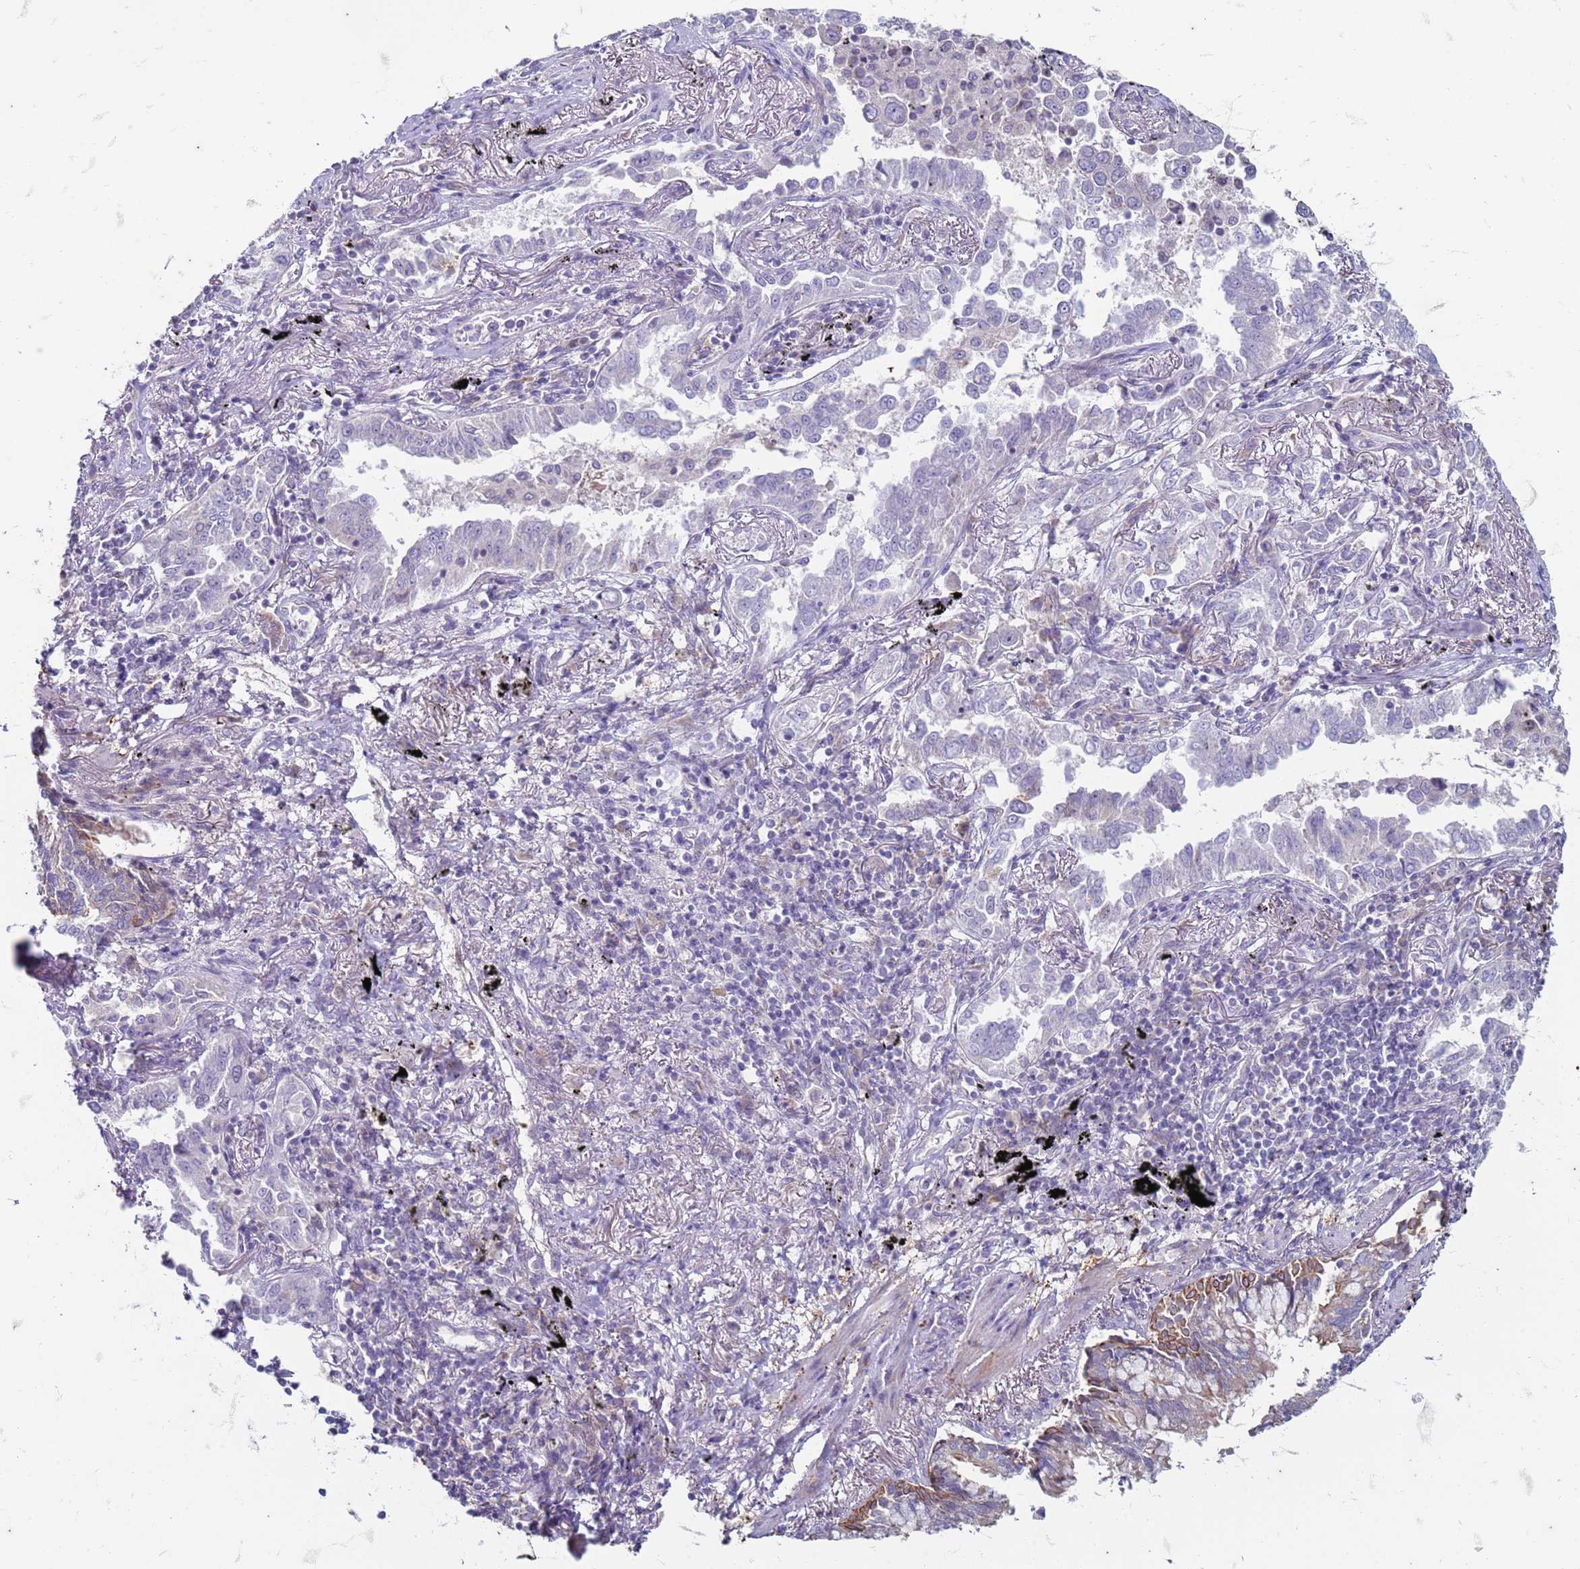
{"staining": {"intensity": "negative", "quantity": "none", "location": "none"}, "tissue": "lung cancer", "cell_type": "Tumor cells", "image_type": "cancer", "snomed": [{"axis": "morphology", "description": "Adenocarcinoma, NOS"}, {"axis": "topography", "description": "Lung"}], "caption": "Histopathology image shows no protein staining in tumor cells of lung cancer tissue.", "gene": "SUCO", "patient": {"sex": "male", "age": 67}}